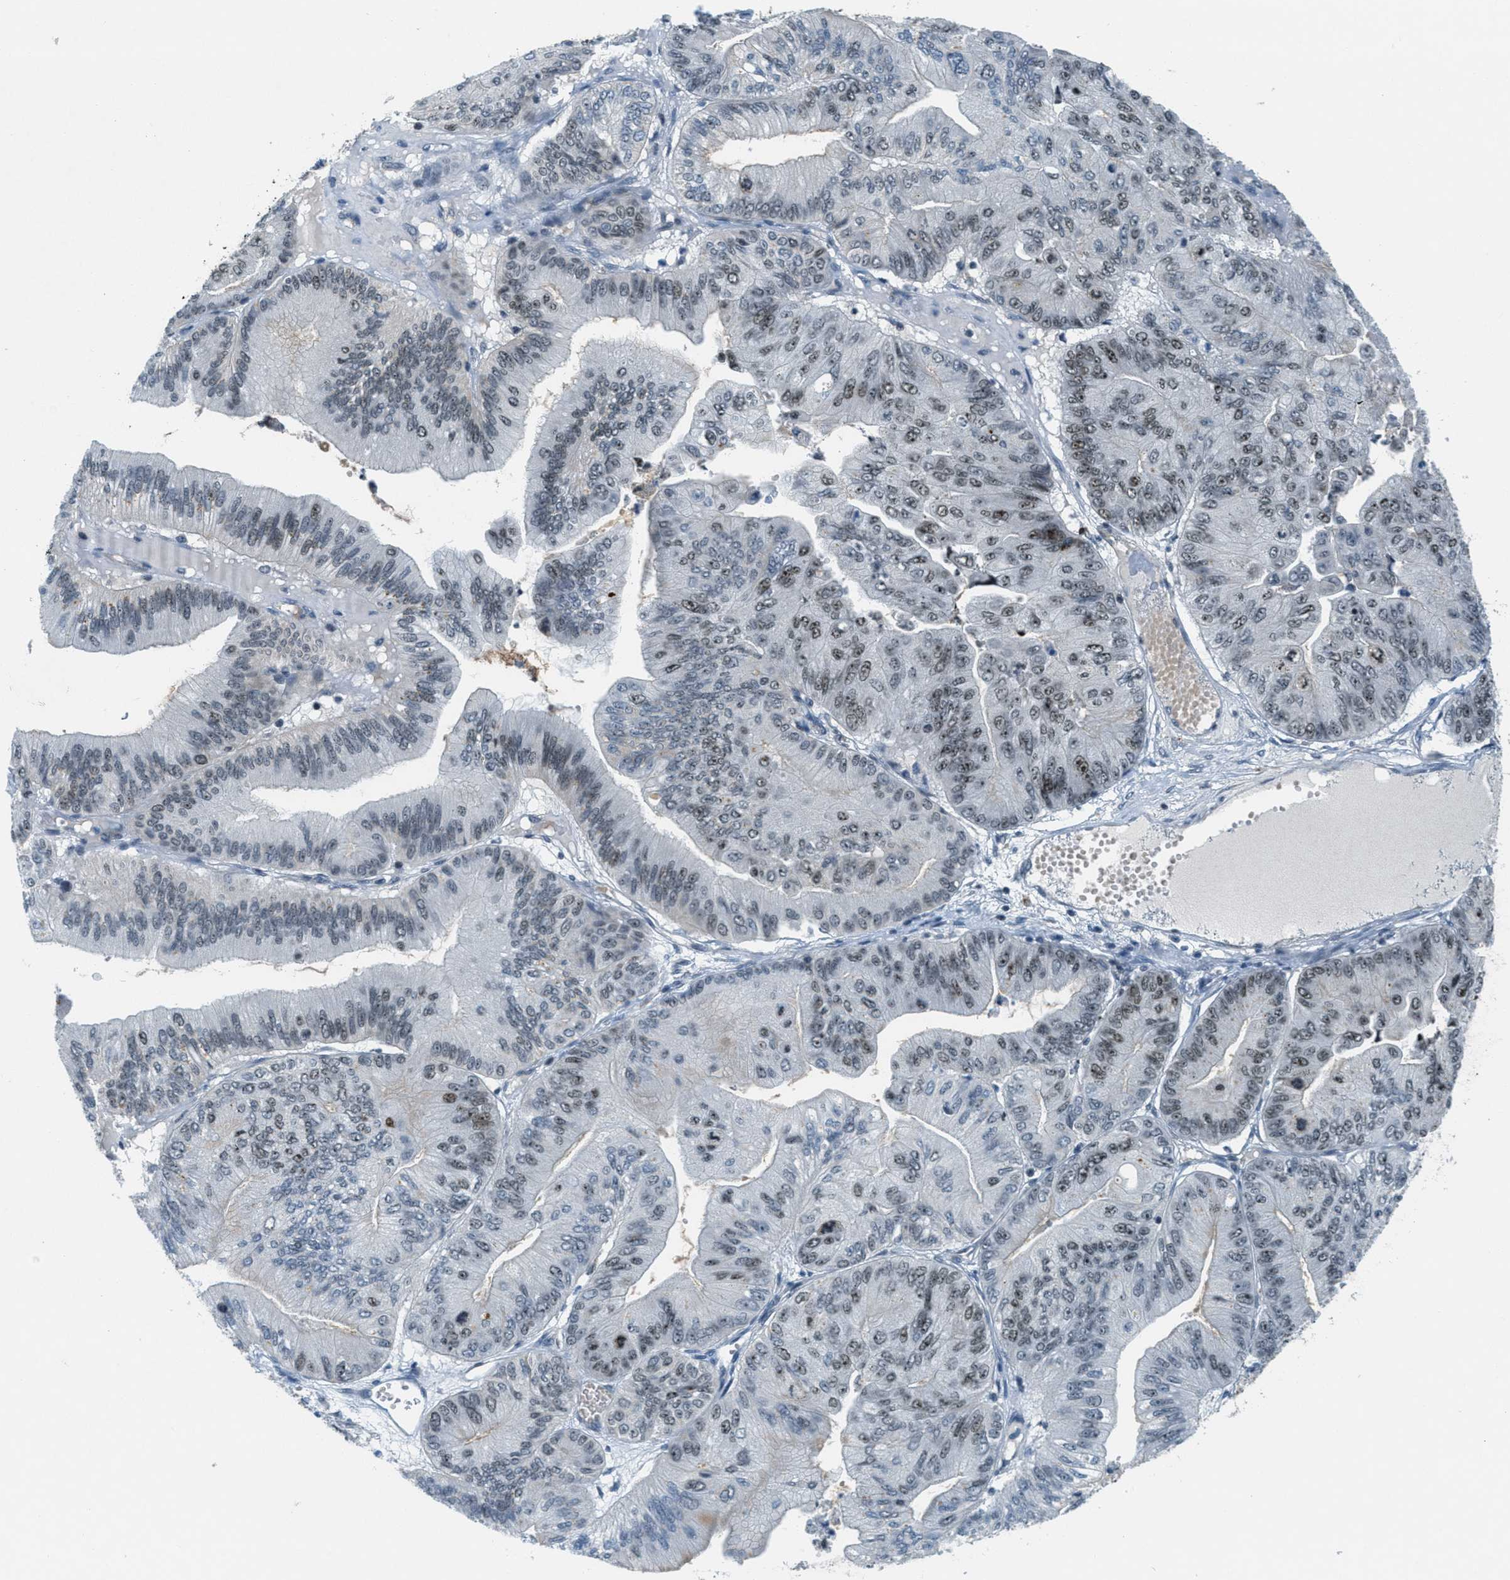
{"staining": {"intensity": "weak", "quantity": "25%-75%", "location": "nuclear"}, "tissue": "ovarian cancer", "cell_type": "Tumor cells", "image_type": "cancer", "snomed": [{"axis": "morphology", "description": "Cystadenocarcinoma, mucinous, NOS"}, {"axis": "topography", "description": "Ovary"}], "caption": "The immunohistochemical stain labels weak nuclear staining in tumor cells of ovarian cancer (mucinous cystadenocarcinoma) tissue.", "gene": "DDX47", "patient": {"sex": "female", "age": 61}}